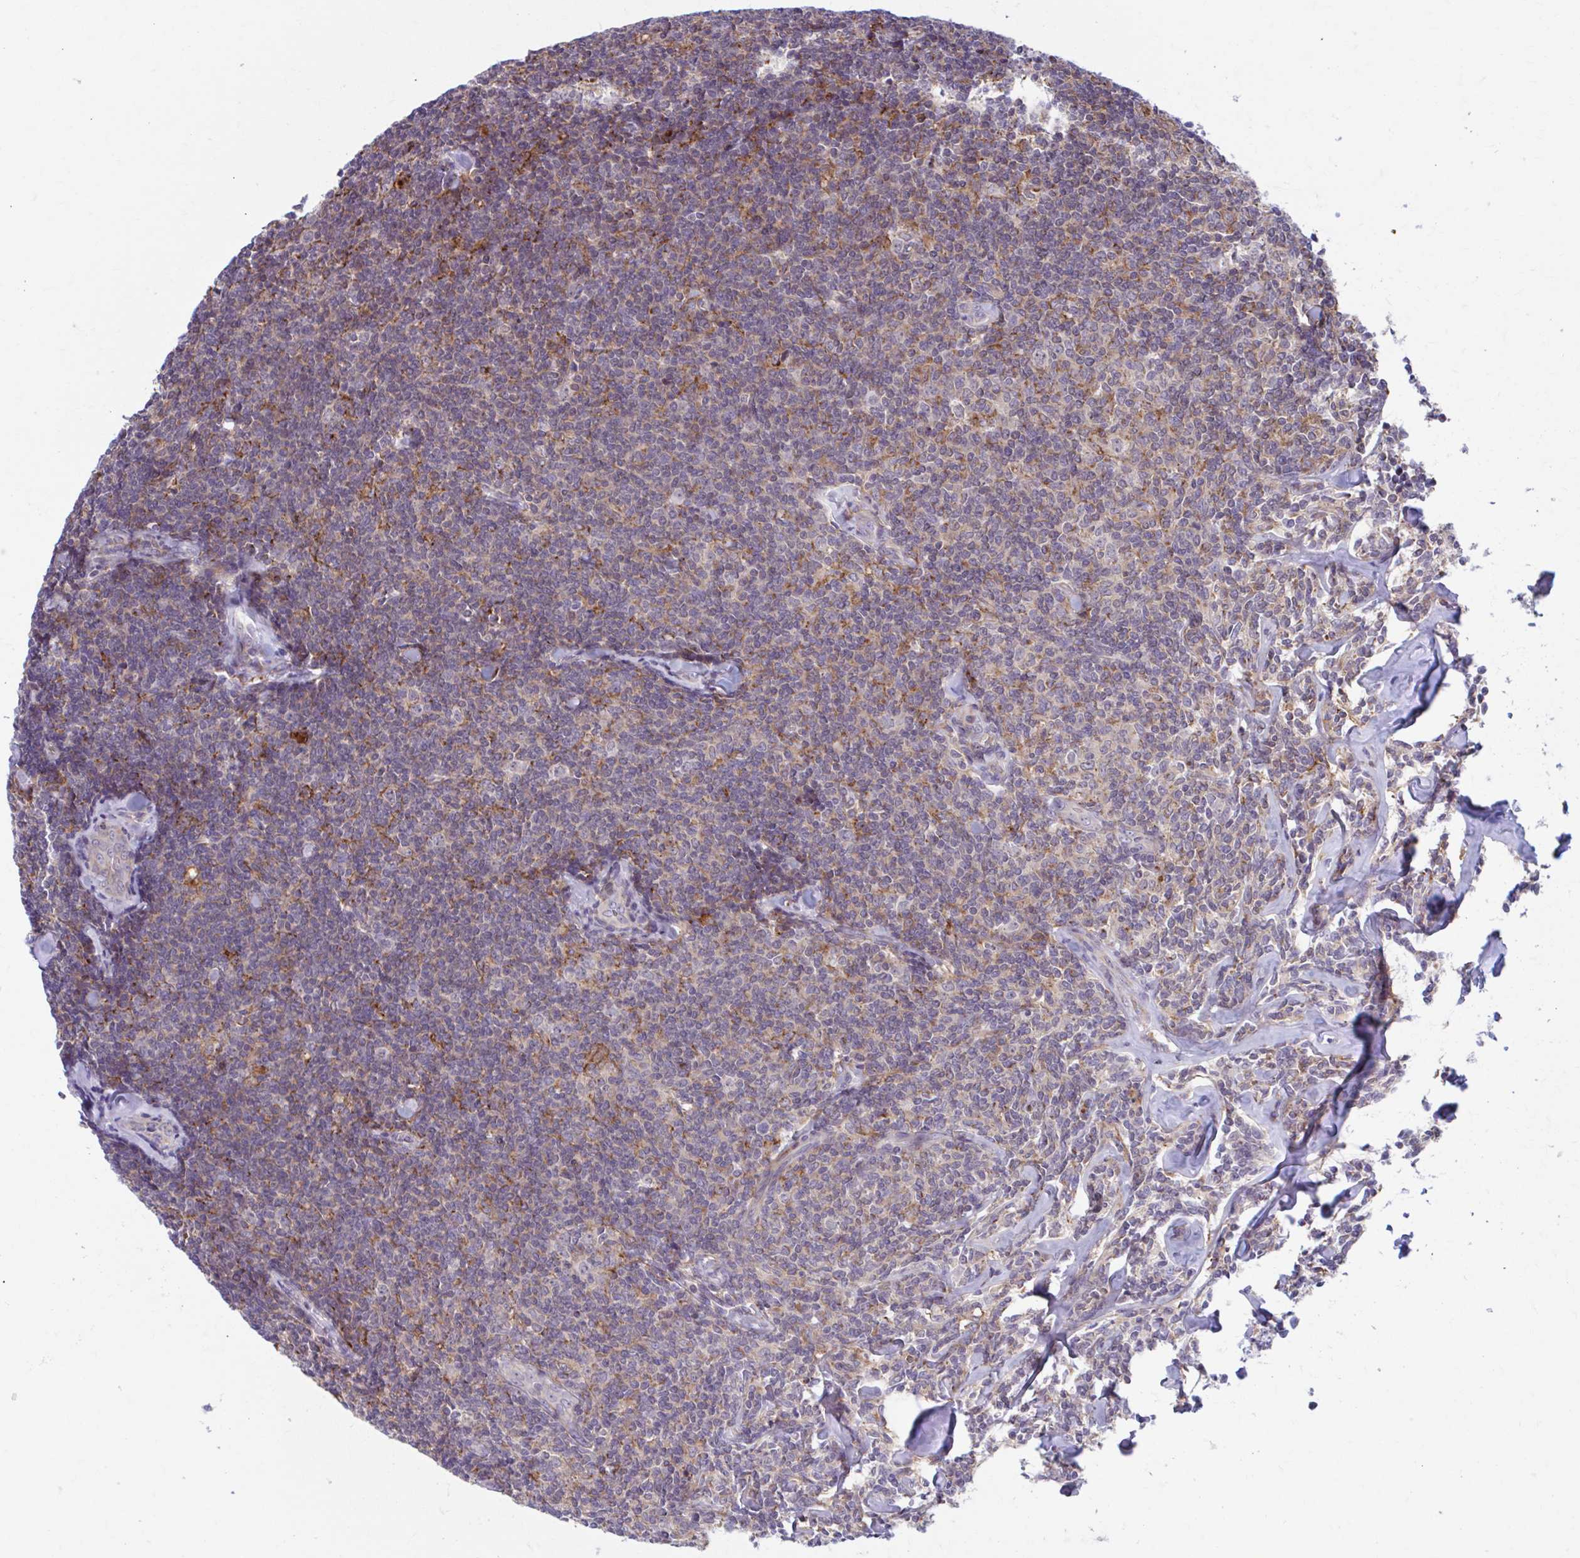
{"staining": {"intensity": "weak", "quantity": "<25%", "location": "cytoplasmic/membranous"}, "tissue": "lymphoma", "cell_type": "Tumor cells", "image_type": "cancer", "snomed": [{"axis": "morphology", "description": "Malignant lymphoma, non-Hodgkin's type, Low grade"}, {"axis": "topography", "description": "Lymph node"}], "caption": "Tumor cells are negative for protein expression in human malignant lymphoma, non-Hodgkin's type (low-grade). (DAB immunohistochemistry (IHC) visualized using brightfield microscopy, high magnification).", "gene": "ADAT3", "patient": {"sex": "female", "age": 56}}